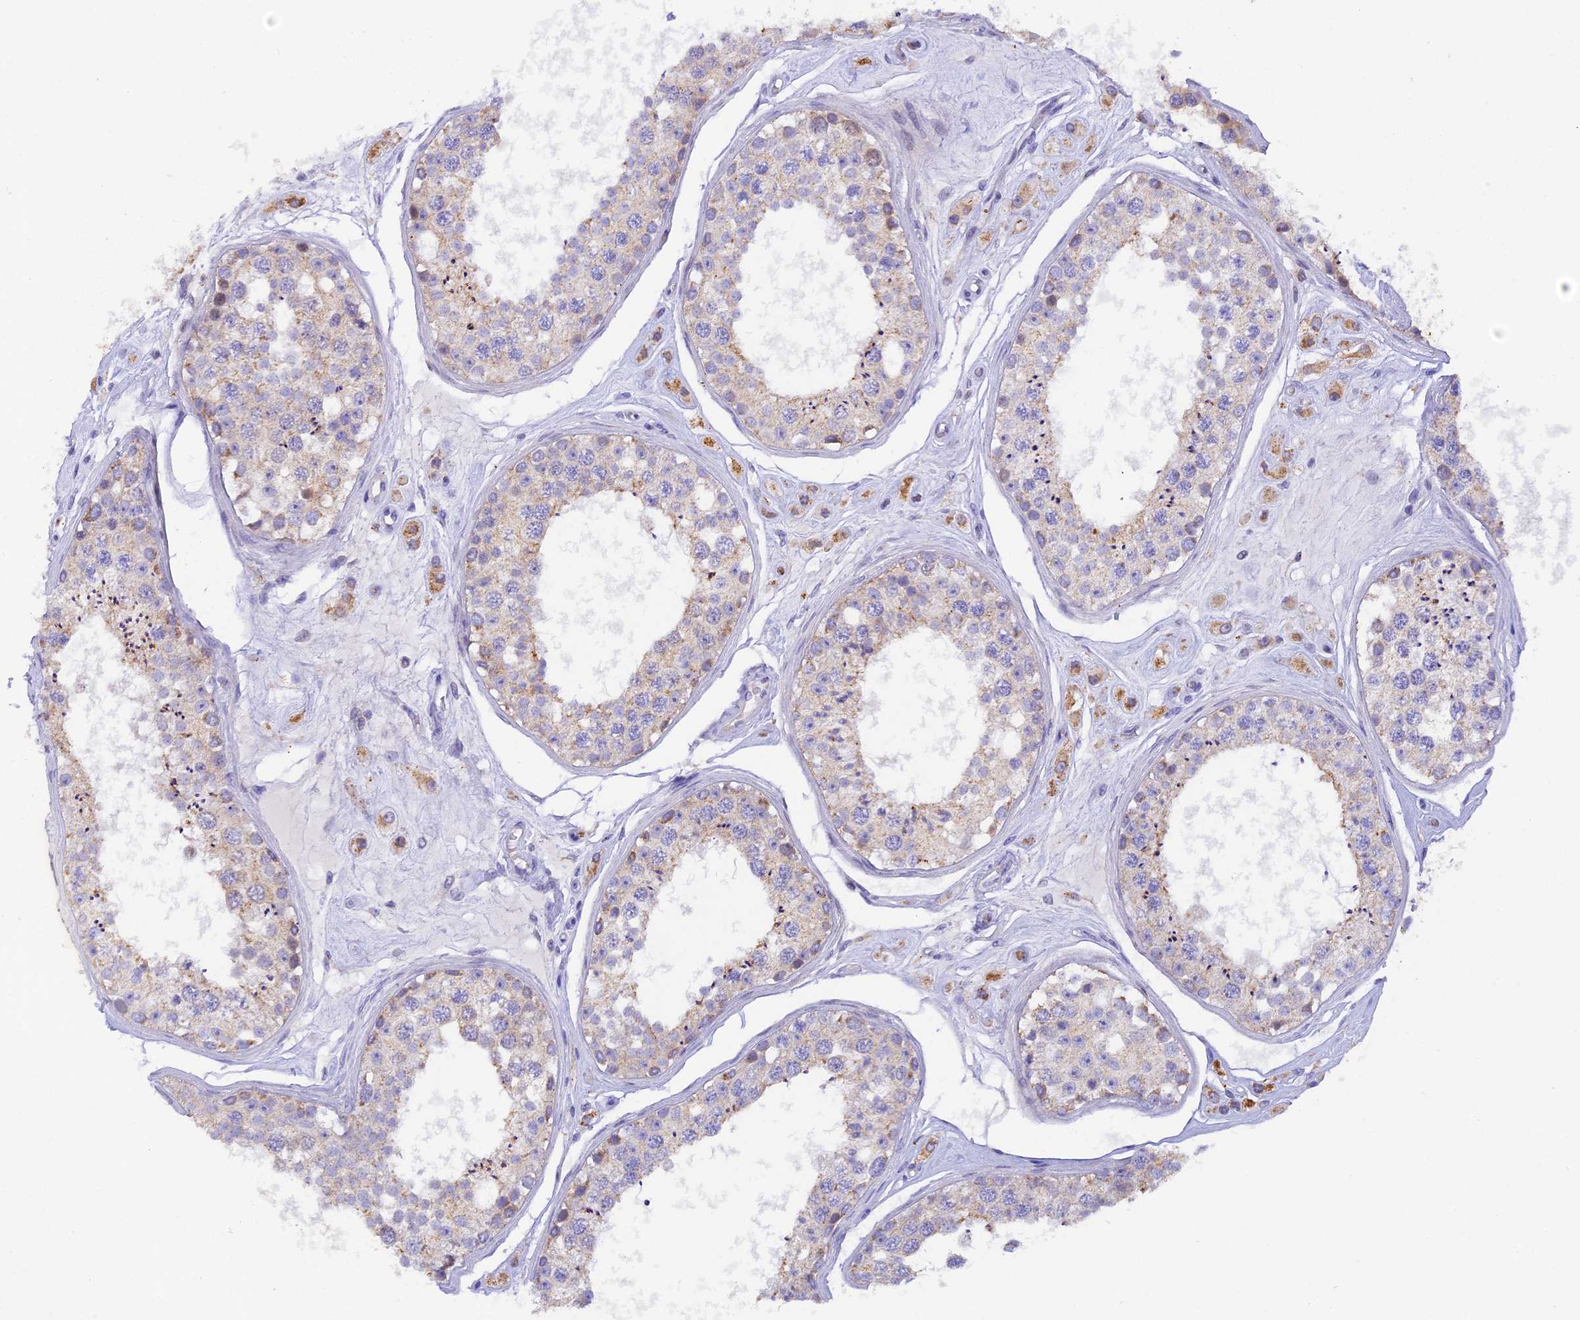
{"staining": {"intensity": "moderate", "quantity": "<25%", "location": "cytoplasmic/membranous,nuclear"}, "tissue": "testis", "cell_type": "Cells in seminiferous ducts", "image_type": "normal", "snomed": [{"axis": "morphology", "description": "Normal tissue, NOS"}, {"axis": "topography", "description": "Testis"}], "caption": "Protein staining of benign testis exhibits moderate cytoplasmic/membranous,nuclear expression in about <25% of cells in seminiferous ducts. (brown staining indicates protein expression, while blue staining denotes nuclei).", "gene": "PKIA", "patient": {"sex": "male", "age": 25}}